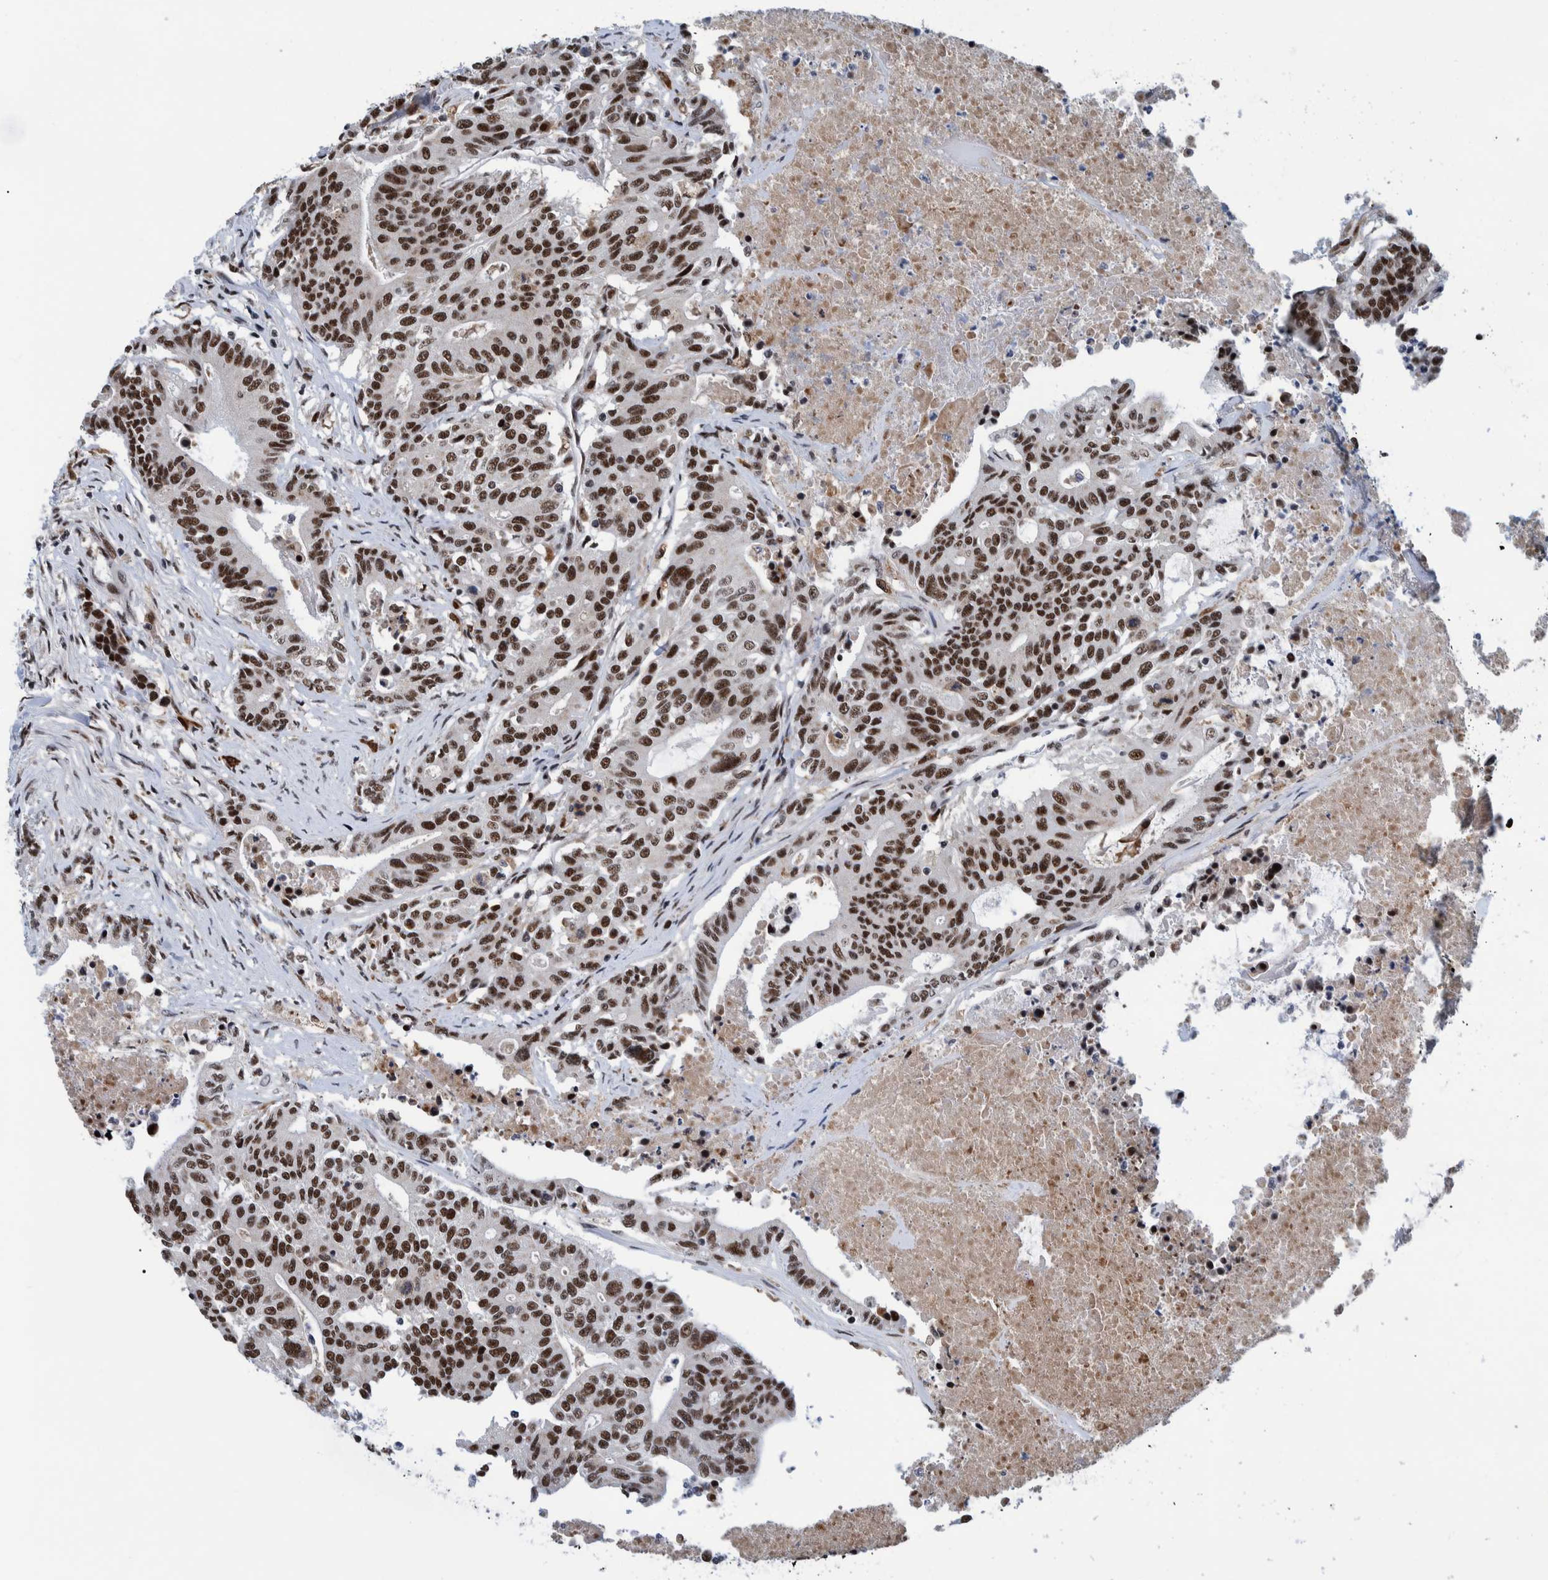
{"staining": {"intensity": "strong", "quantity": ">75%", "location": "nuclear"}, "tissue": "colorectal cancer", "cell_type": "Tumor cells", "image_type": "cancer", "snomed": [{"axis": "morphology", "description": "Adenocarcinoma, NOS"}, {"axis": "topography", "description": "Colon"}], "caption": "Protein expression by immunohistochemistry (IHC) reveals strong nuclear staining in about >75% of tumor cells in colorectal cancer.", "gene": "EFTUD2", "patient": {"sex": "female", "age": 77}}